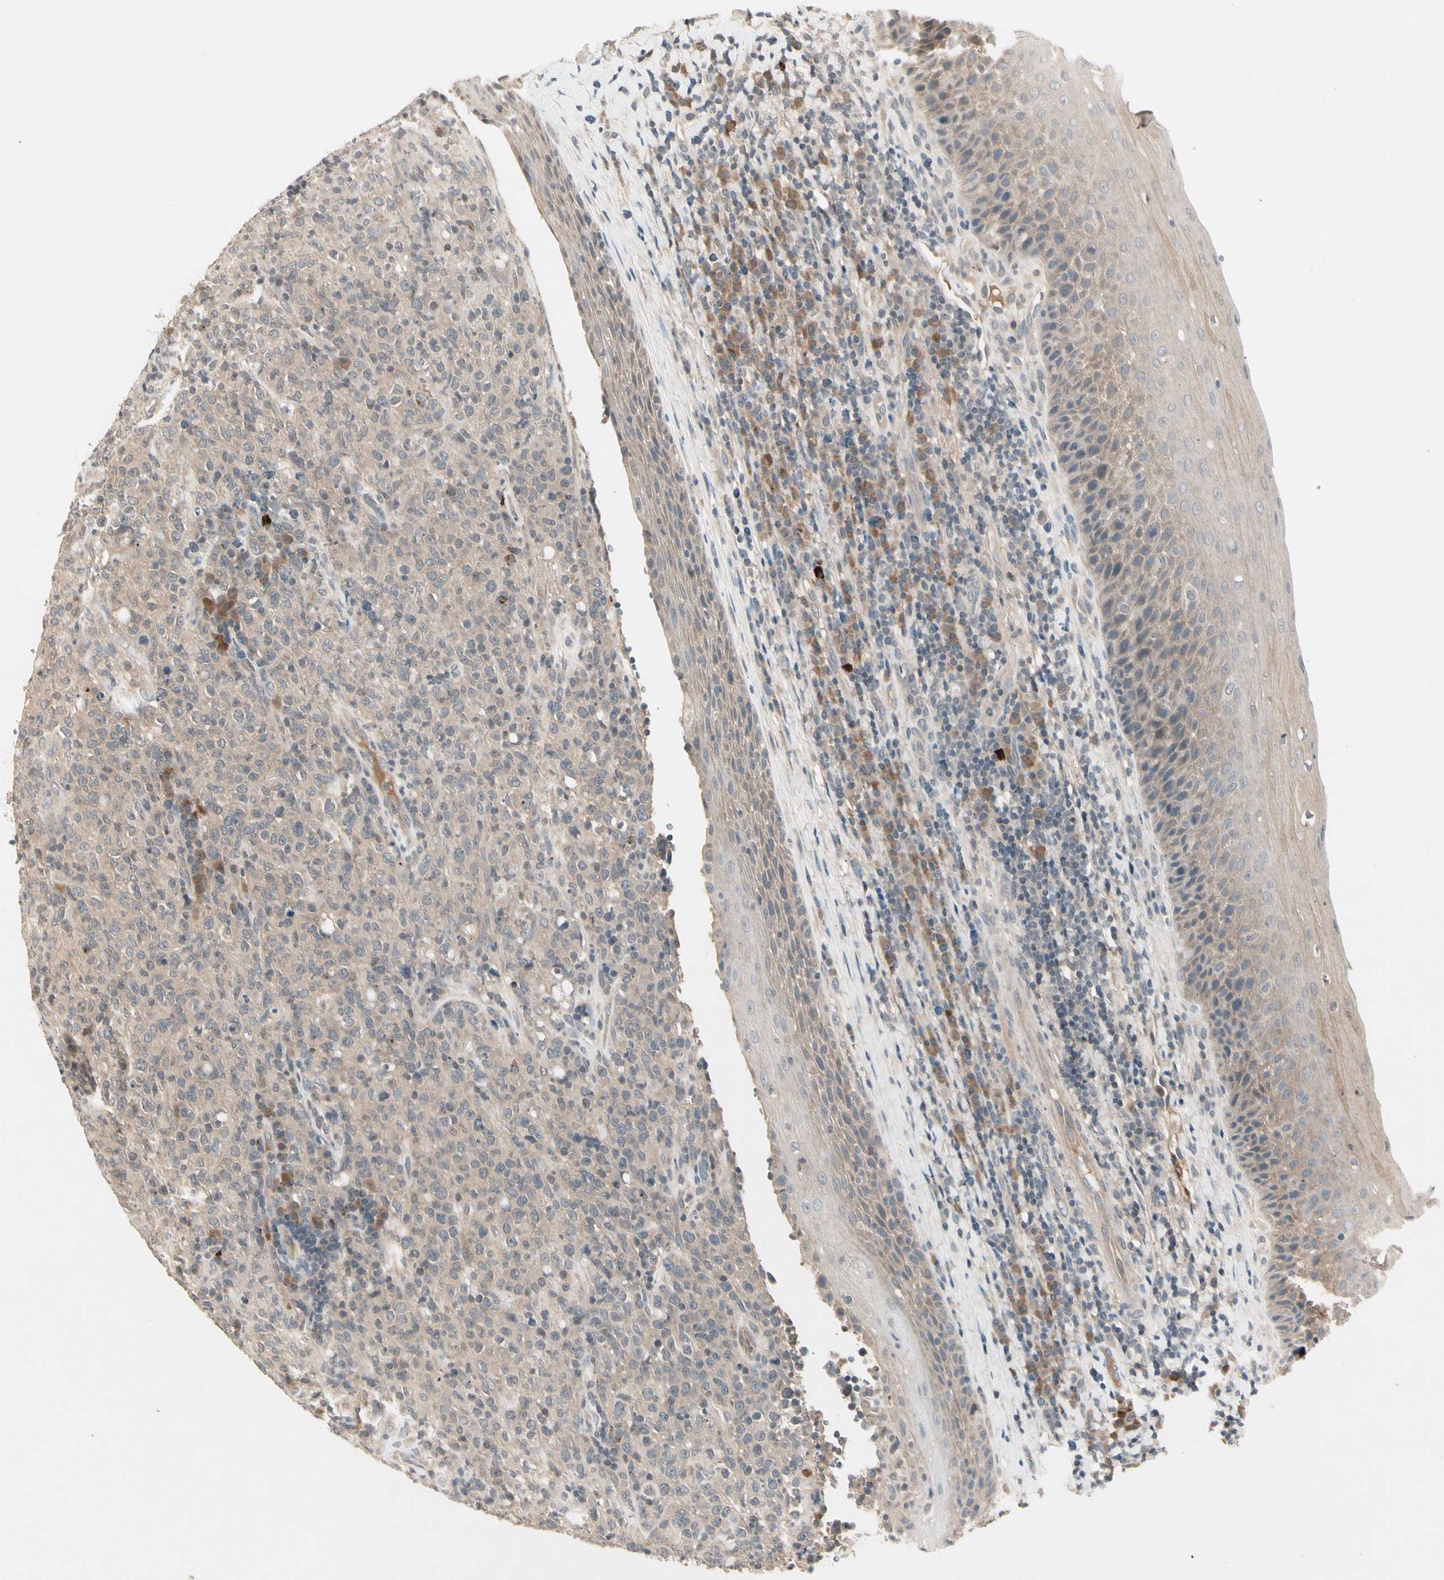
{"staining": {"intensity": "weak", "quantity": "<25%", "location": "cytoplasmic/membranous"}, "tissue": "lymphoma", "cell_type": "Tumor cells", "image_type": "cancer", "snomed": [{"axis": "morphology", "description": "Malignant lymphoma, non-Hodgkin's type, High grade"}, {"axis": "topography", "description": "Tonsil"}], "caption": "There is no significant staining in tumor cells of lymphoma.", "gene": "CCL4", "patient": {"sex": "female", "age": 36}}